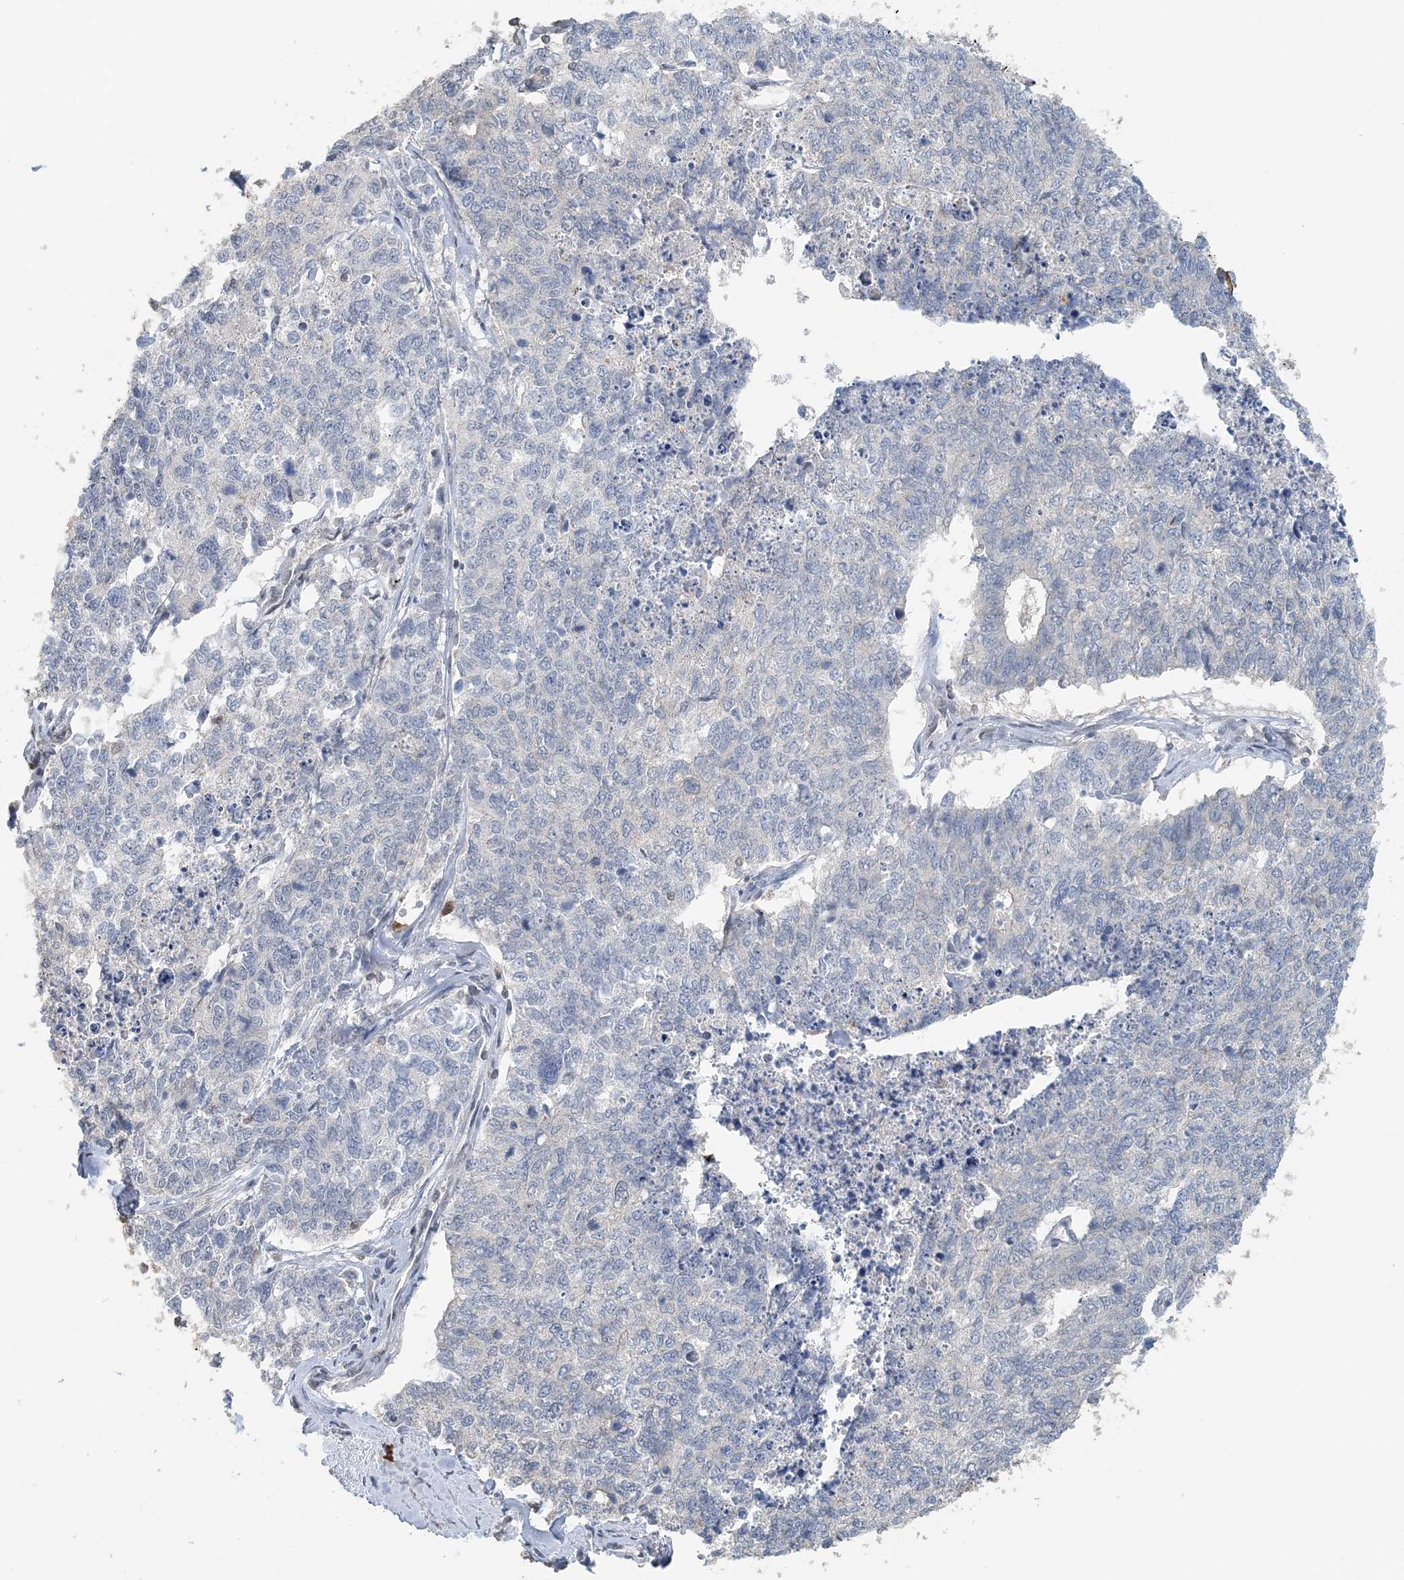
{"staining": {"intensity": "negative", "quantity": "none", "location": "none"}, "tissue": "cervical cancer", "cell_type": "Tumor cells", "image_type": "cancer", "snomed": [{"axis": "morphology", "description": "Squamous cell carcinoma, NOS"}, {"axis": "topography", "description": "Cervix"}], "caption": "Squamous cell carcinoma (cervical) stained for a protein using immunohistochemistry (IHC) displays no staining tumor cells.", "gene": "FAM110A", "patient": {"sex": "female", "age": 63}}